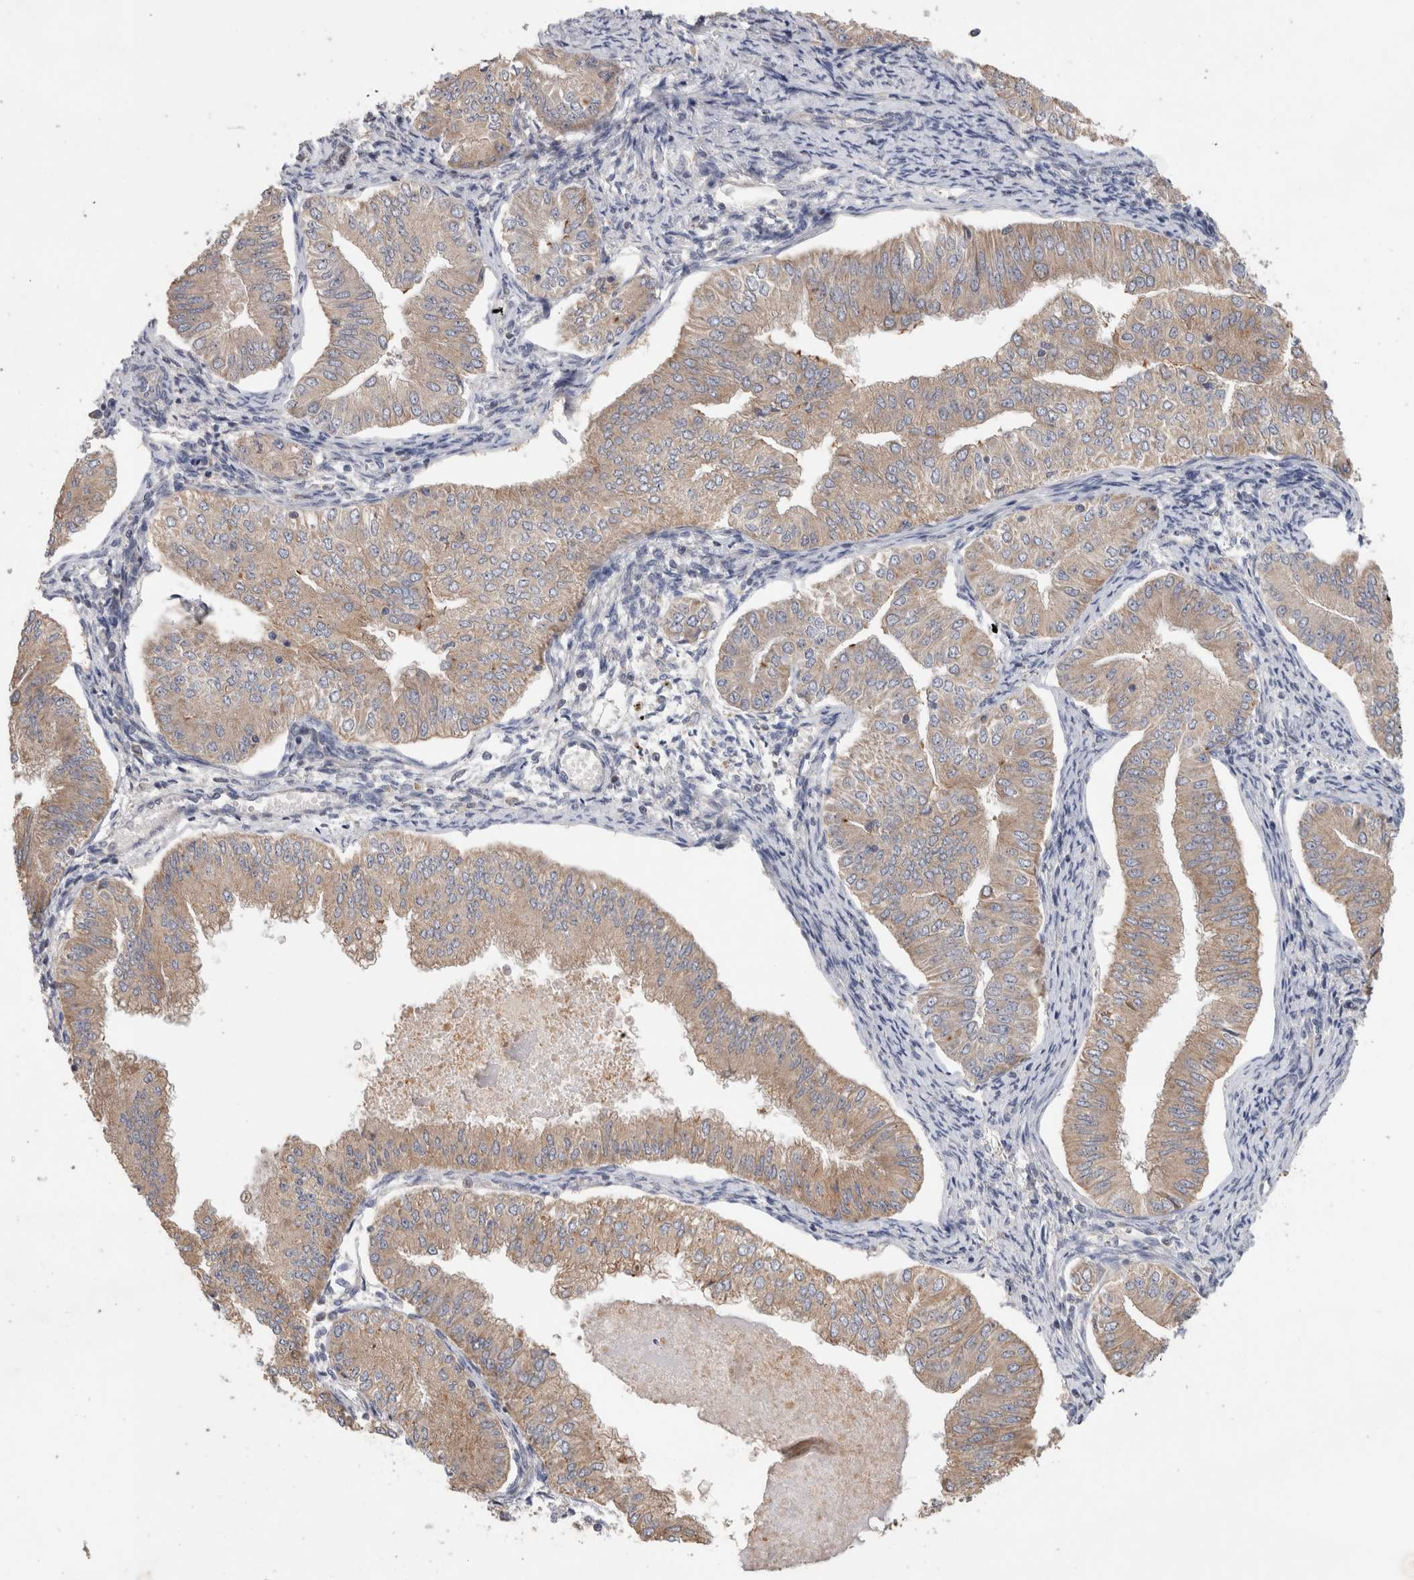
{"staining": {"intensity": "weak", "quantity": ">75%", "location": "cytoplasmic/membranous"}, "tissue": "endometrial cancer", "cell_type": "Tumor cells", "image_type": "cancer", "snomed": [{"axis": "morphology", "description": "Normal tissue, NOS"}, {"axis": "morphology", "description": "Adenocarcinoma, NOS"}, {"axis": "topography", "description": "Endometrium"}], "caption": "Brown immunohistochemical staining in endometrial cancer (adenocarcinoma) demonstrates weak cytoplasmic/membranous expression in approximately >75% of tumor cells.", "gene": "IARS2", "patient": {"sex": "female", "age": 53}}